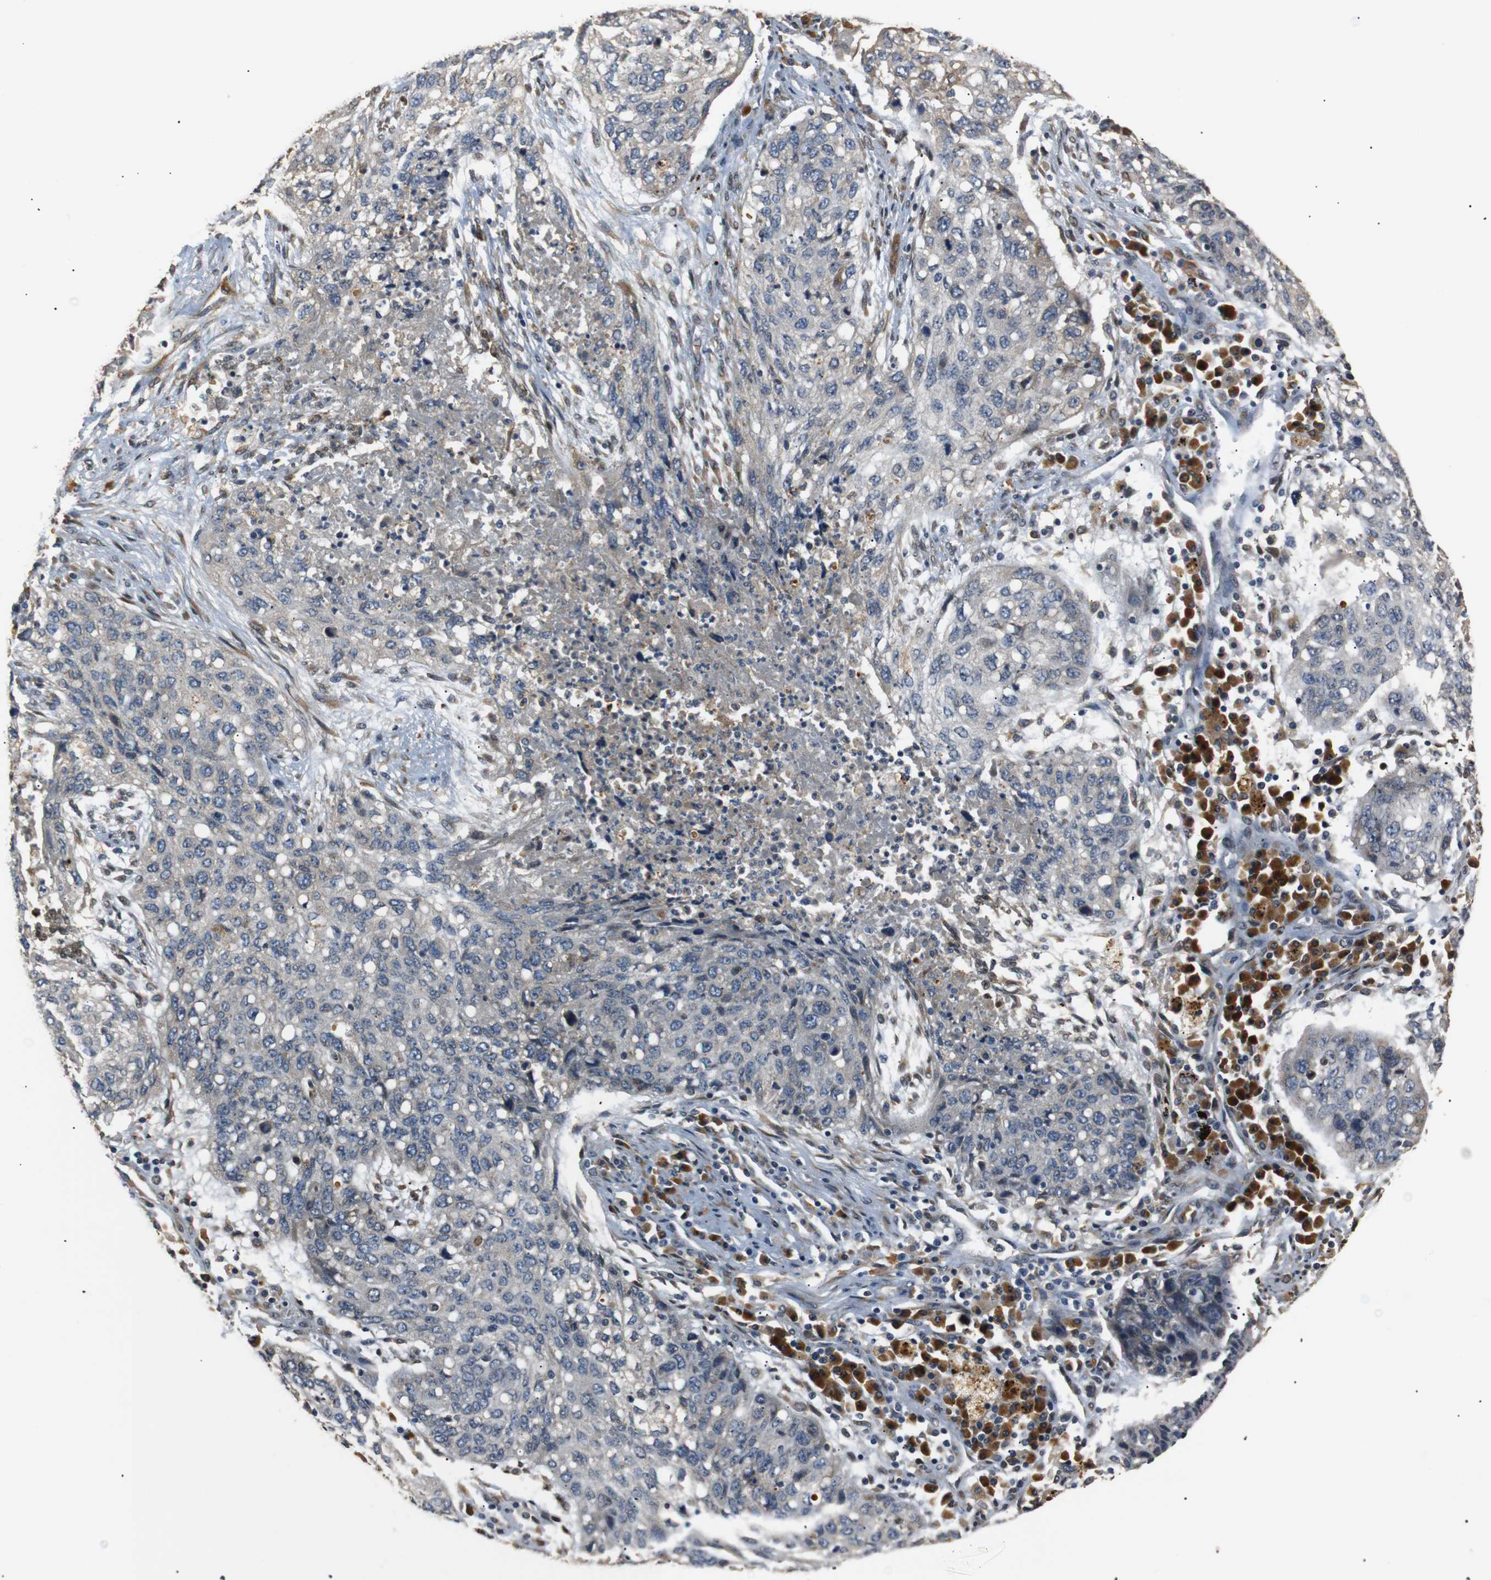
{"staining": {"intensity": "negative", "quantity": "none", "location": "none"}, "tissue": "lung cancer", "cell_type": "Tumor cells", "image_type": "cancer", "snomed": [{"axis": "morphology", "description": "Squamous cell carcinoma, NOS"}, {"axis": "topography", "description": "Lung"}], "caption": "The image exhibits no significant staining in tumor cells of lung squamous cell carcinoma. (Stains: DAB (3,3'-diaminobenzidine) immunohistochemistry (IHC) with hematoxylin counter stain, Microscopy: brightfield microscopy at high magnification).", "gene": "TMED2", "patient": {"sex": "female", "age": 63}}